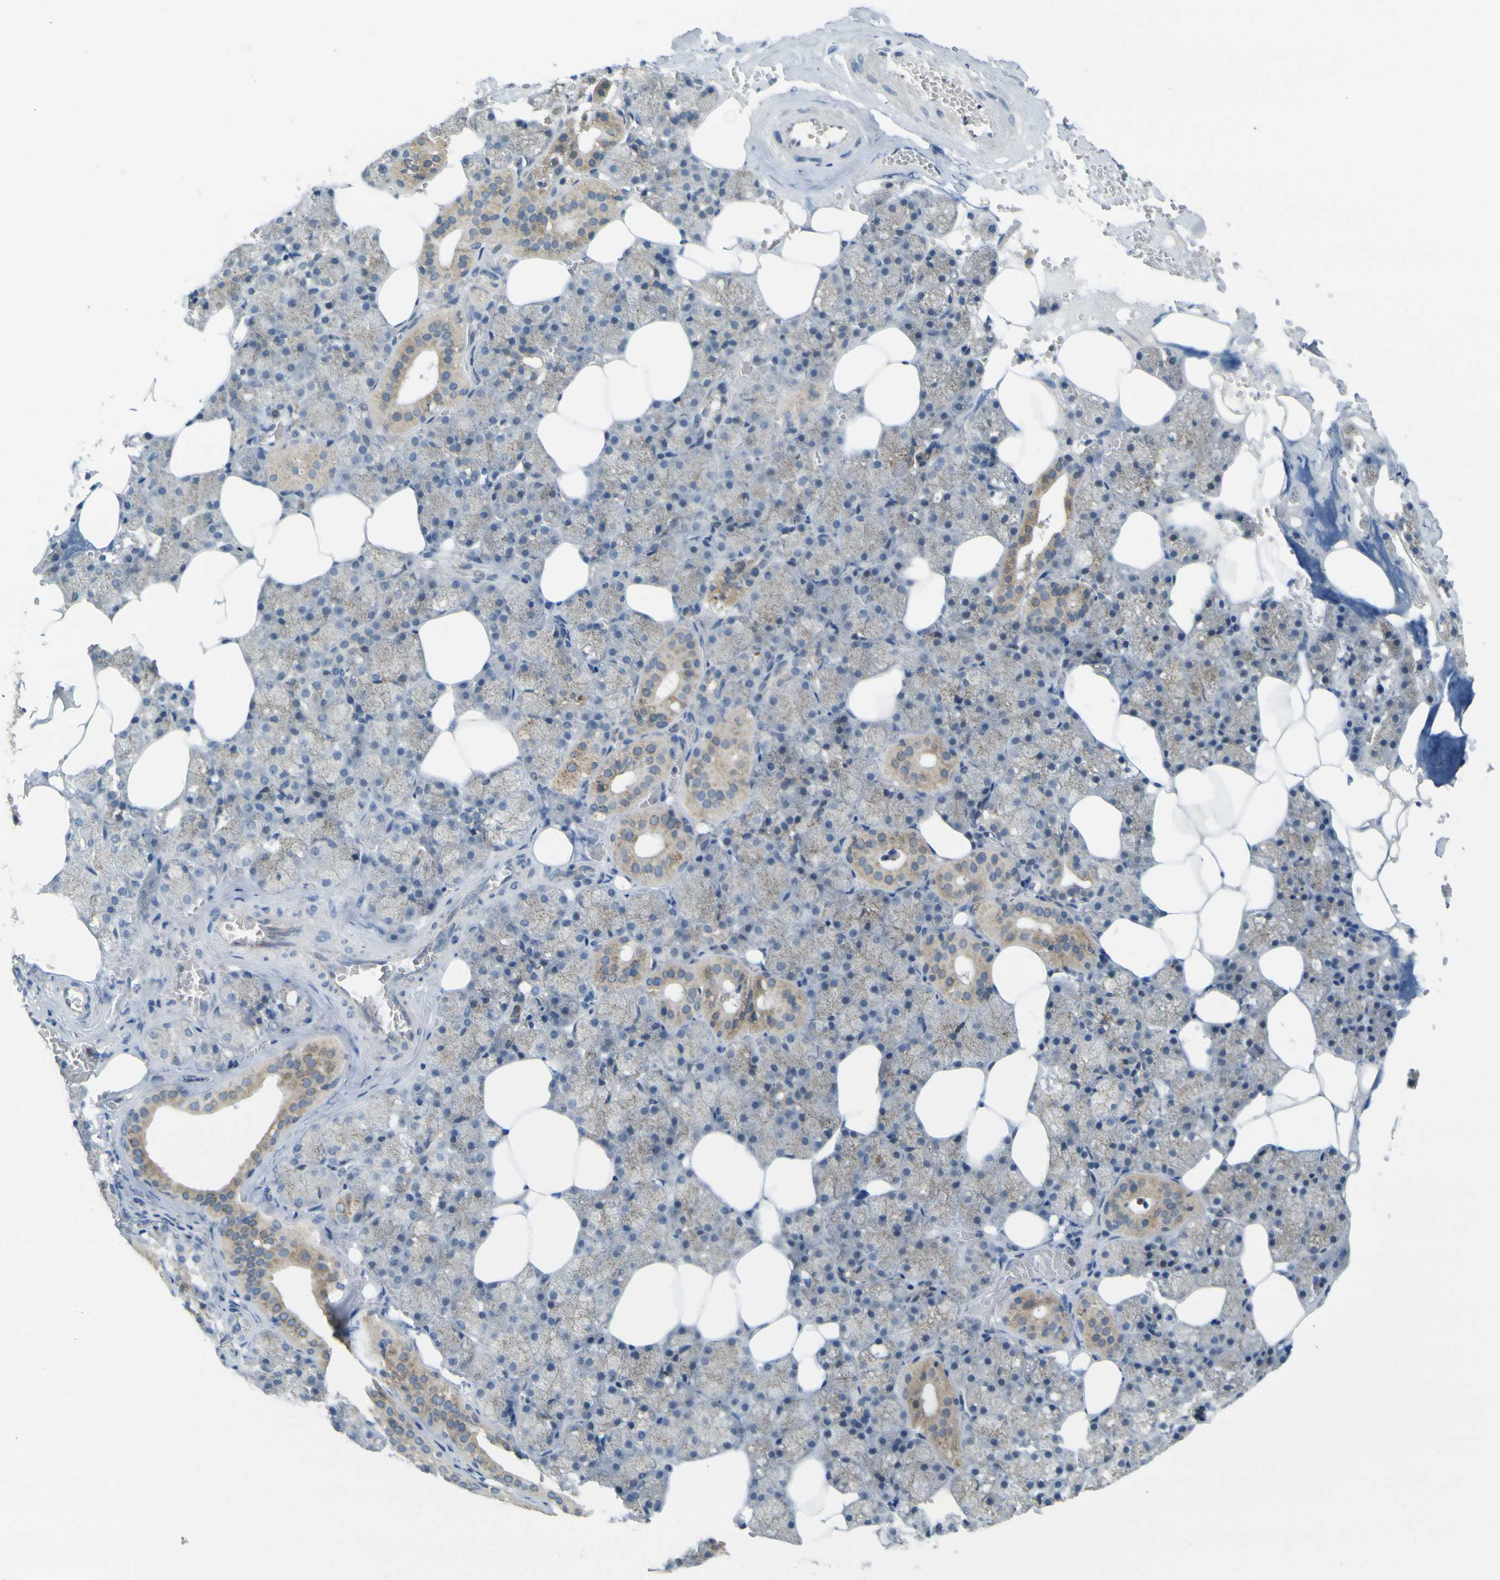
{"staining": {"intensity": "moderate", "quantity": "25%-75%", "location": "cytoplasmic/membranous"}, "tissue": "salivary gland", "cell_type": "Glandular cells", "image_type": "normal", "snomed": [{"axis": "morphology", "description": "Normal tissue, NOS"}, {"axis": "topography", "description": "Salivary gland"}], "caption": "Immunohistochemistry (IHC) image of normal salivary gland: human salivary gland stained using immunohistochemistry displays medium levels of moderate protein expression localized specifically in the cytoplasmic/membranous of glandular cells, appearing as a cytoplasmic/membranous brown color.", "gene": "ACBD5", "patient": {"sex": "male", "age": 62}}